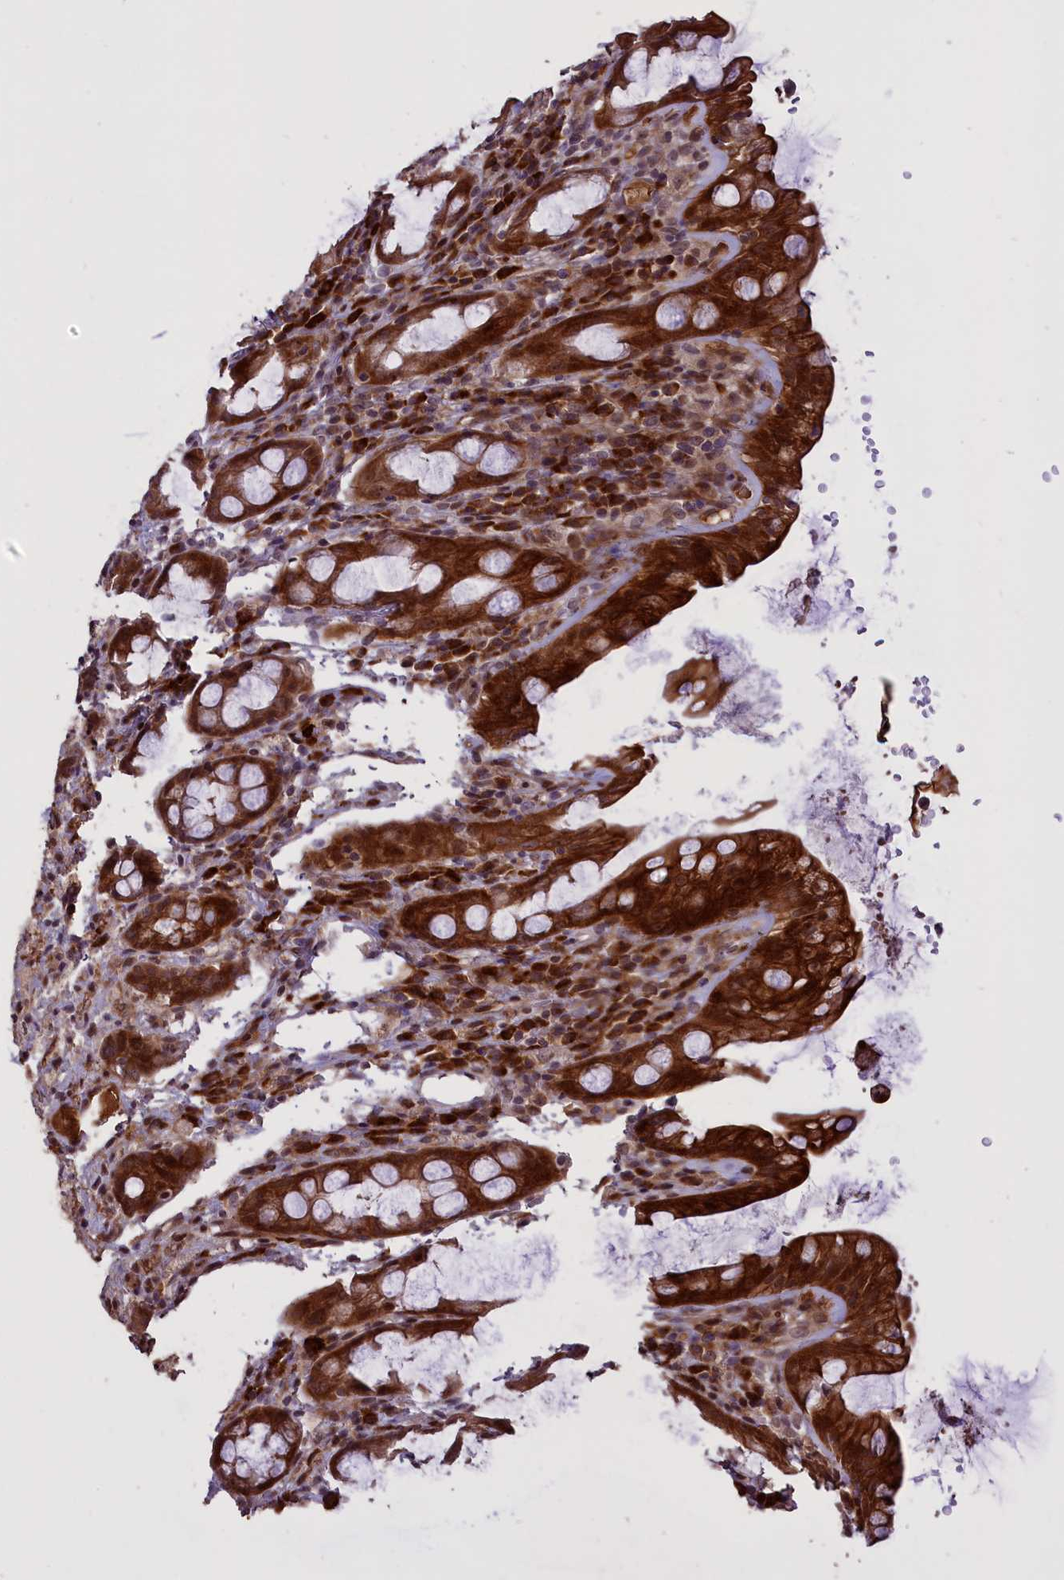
{"staining": {"intensity": "strong", "quantity": ">75%", "location": "cytoplasmic/membranous,nuclear"}, "tissue": "rectum", "cell_type": "Glandular cells", "image_type": "normal", "snomed": [{"axis": "morphology", "description": "Normal tissue, NOS"}, {"axis": "topography", "description": "Rectum"}], "caption": "This micrograph exhibits IHC staining of benign rectum, with high strong cytoplasmic/membranous,nuclear staining in approximately >75% of glandular cells.", "gene": "ENHO", "patient": {"sex": "male", "age": 44}}